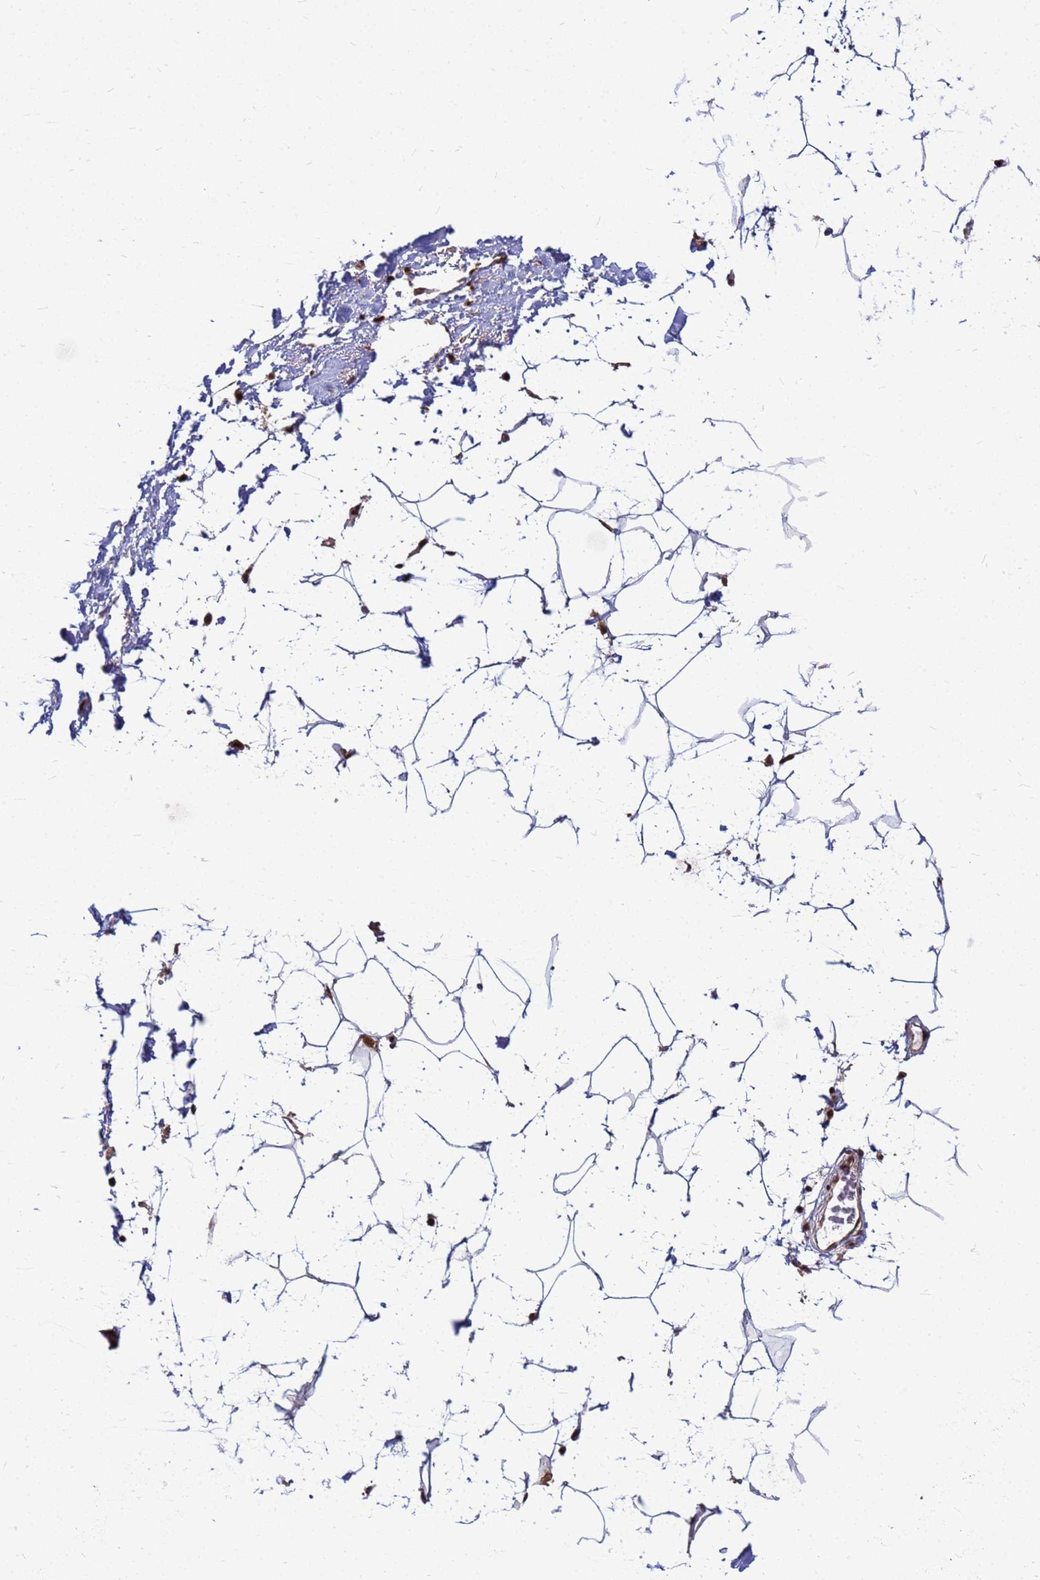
{"staining": {"intensity": "moderate", "quantity": "<25%", "location": "cytoplasmic/membranous,nuclear"}, "tissue": "adipose tissue", "cell_type": "Adipocytes", "image_type": "normal", "snomed": [{"axis": "morphology", "description": "Normal tissue, NOS"}, {"axis": "topography", "description": "Adipose tissue"}], "caption": "Protein expression analysis of normal adipose tissue reveals moderate cytoplasmic/membranous,nuclear expression in about <25% of adipocytes.", "gene": "NCBP2", "patient": {"sex": "female", "age": 37}}